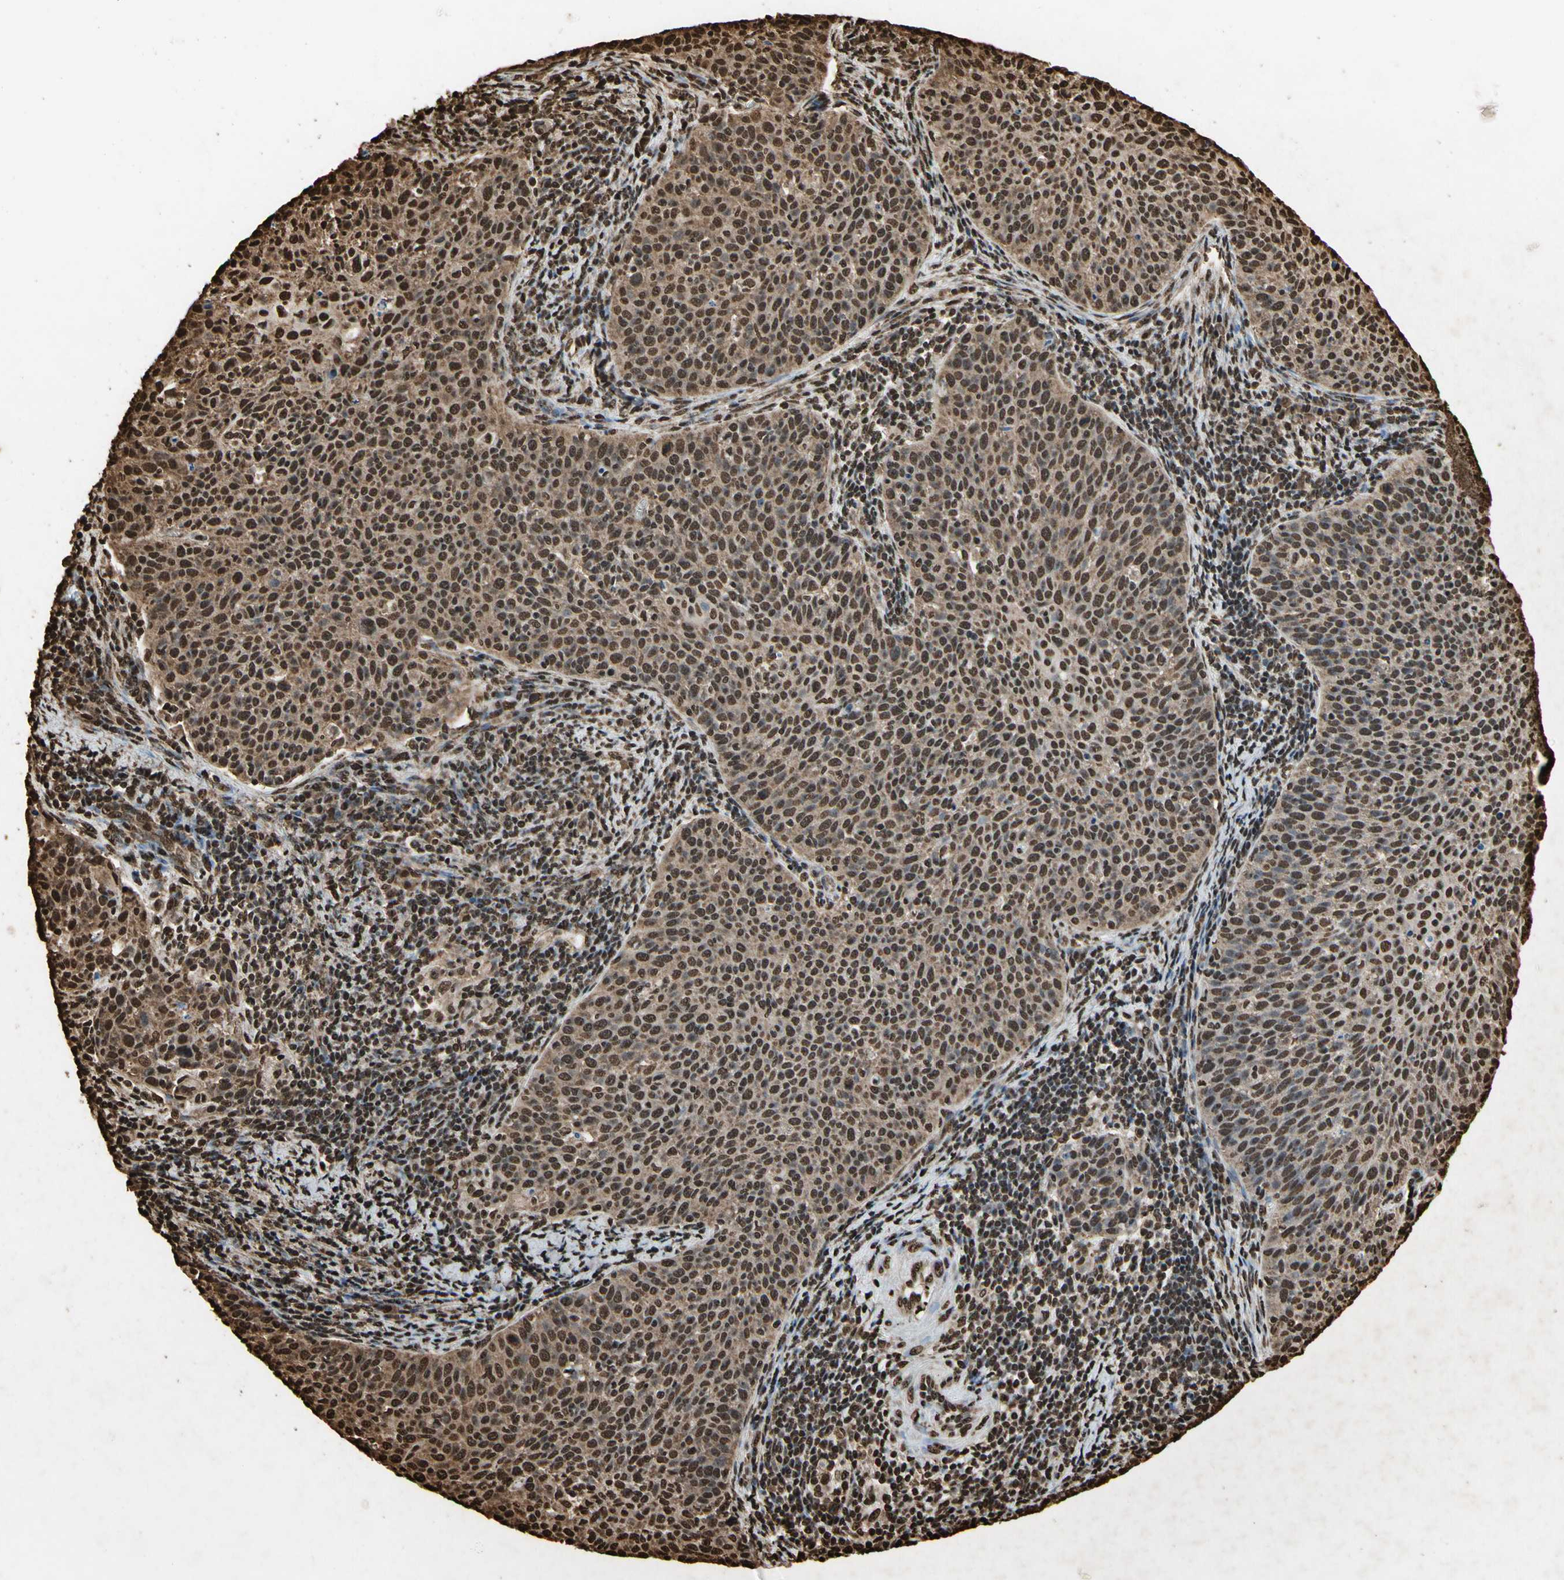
{"staining": {"intensity": "strong", "quantity": ">75%", "location": "cytoplasmic/membranous,nuclear"}, "tissue": "cervical cancer", "cell_type": "Tumor cells", "image_type": "cancer", "snomed": [{"axis": "morphology", "description": "Squamous cell carcinoma, NOS"}, {"axis": "topography", "description": "Cervix"}], "caption": "Immunohistochemical staining of cervical cancer (squamous cell carcinoma) demonstrates high levels of strong cytoplasmic/membranous and nuclear protein staining in approximately >75% of tumor cells.", "gene": "HNRNPK", "patient": {"sex": "female", "age": 38}}